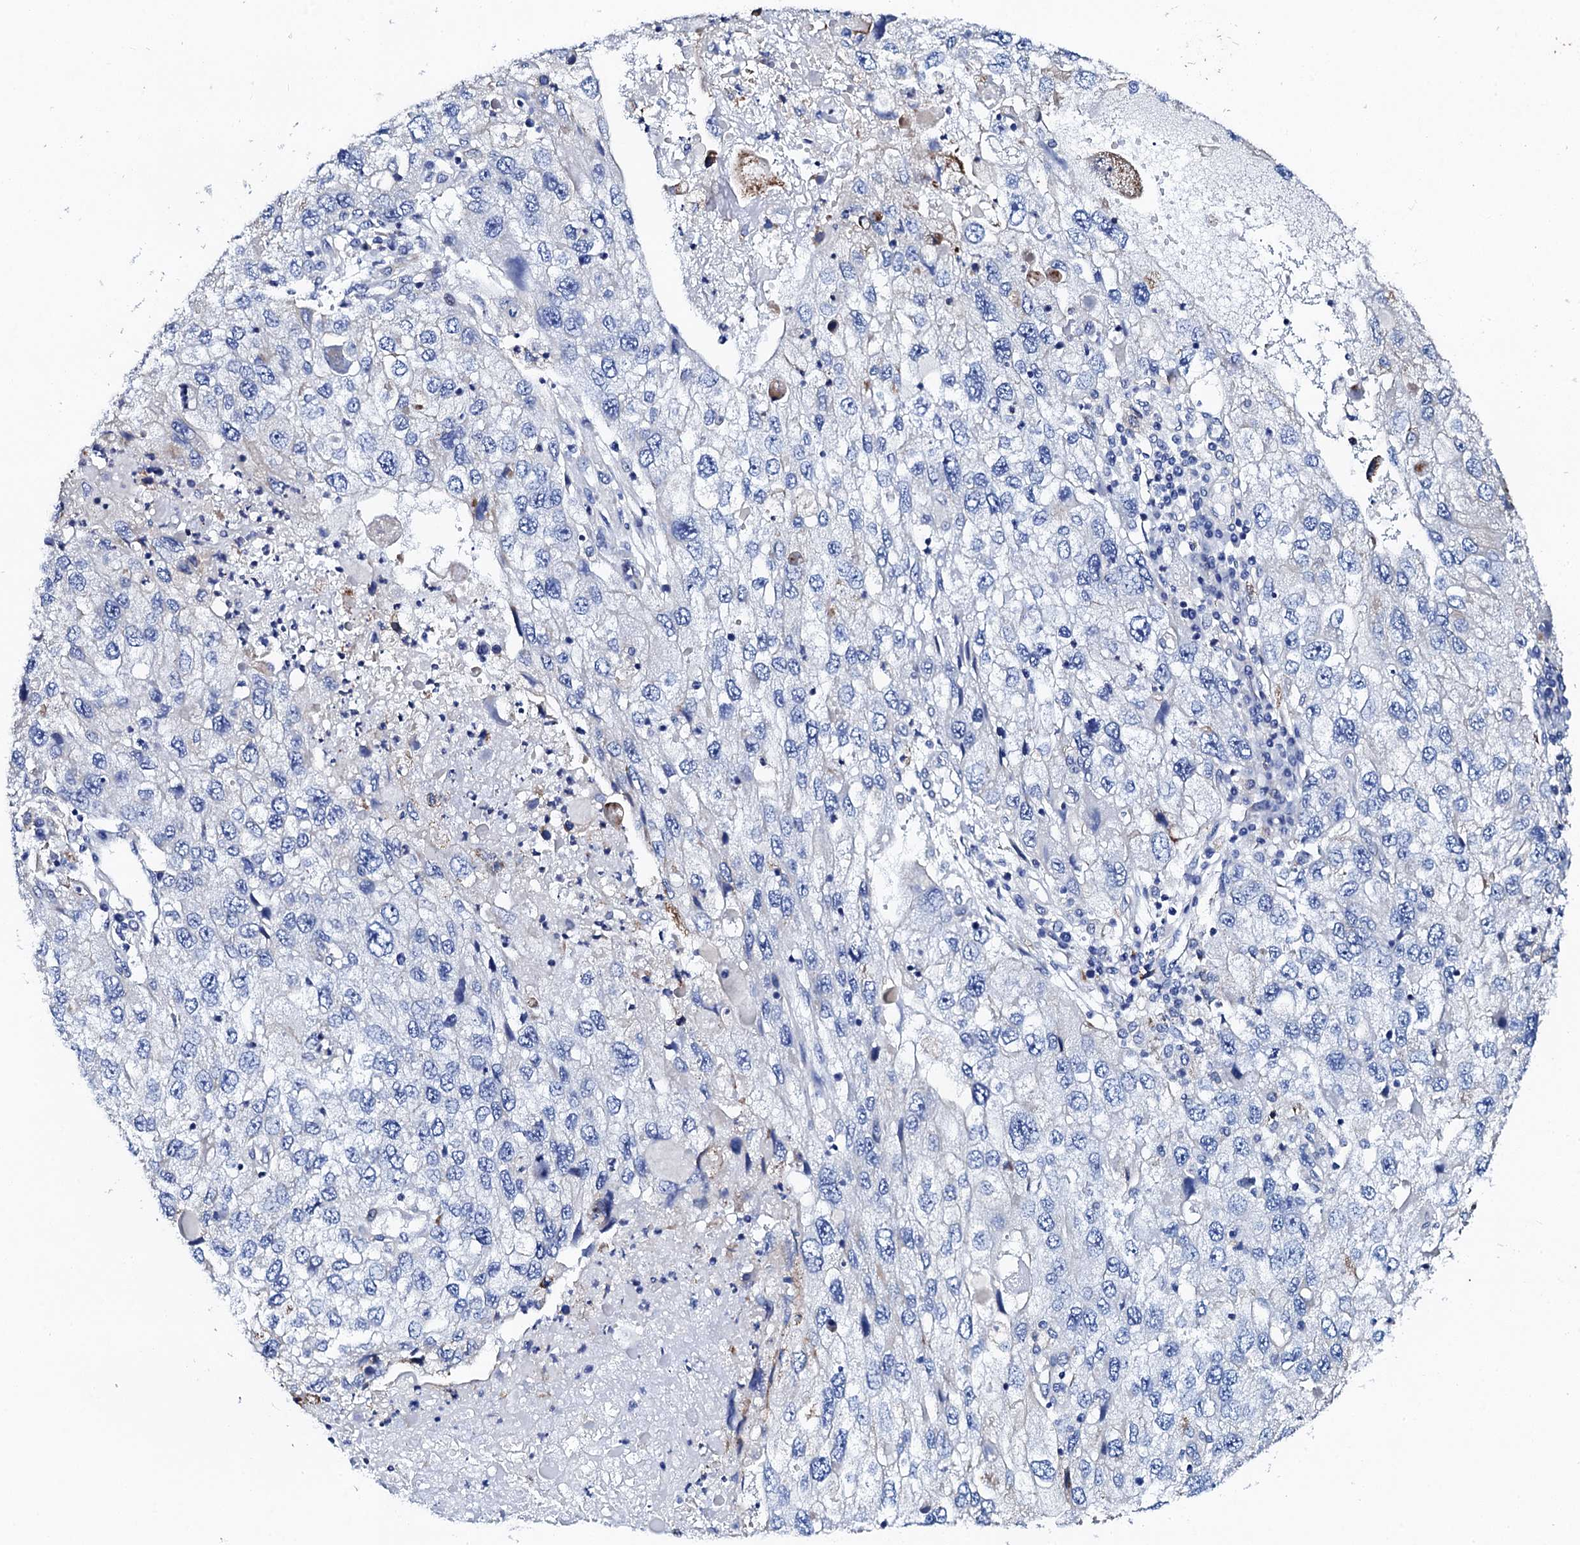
{"staining": {"intensity": "negative", "quantity": "none", "location": "none"}, "tissue": "endometrial cancer", "cell_type": "Tumor cells", "image_type": "cancer", "snomed": [{"axis": "morphology", "description": "Adenocarcinoma, NOS"}, {"axis": "topography", "description": "Endometrium"}], "caption": "Endometrial adenocarcinoma was stained to show a protein in brown. There is no significant expression in tumor cells.", "gene": "KLHL32", "patient": {"sex": "female", "age": 49}}